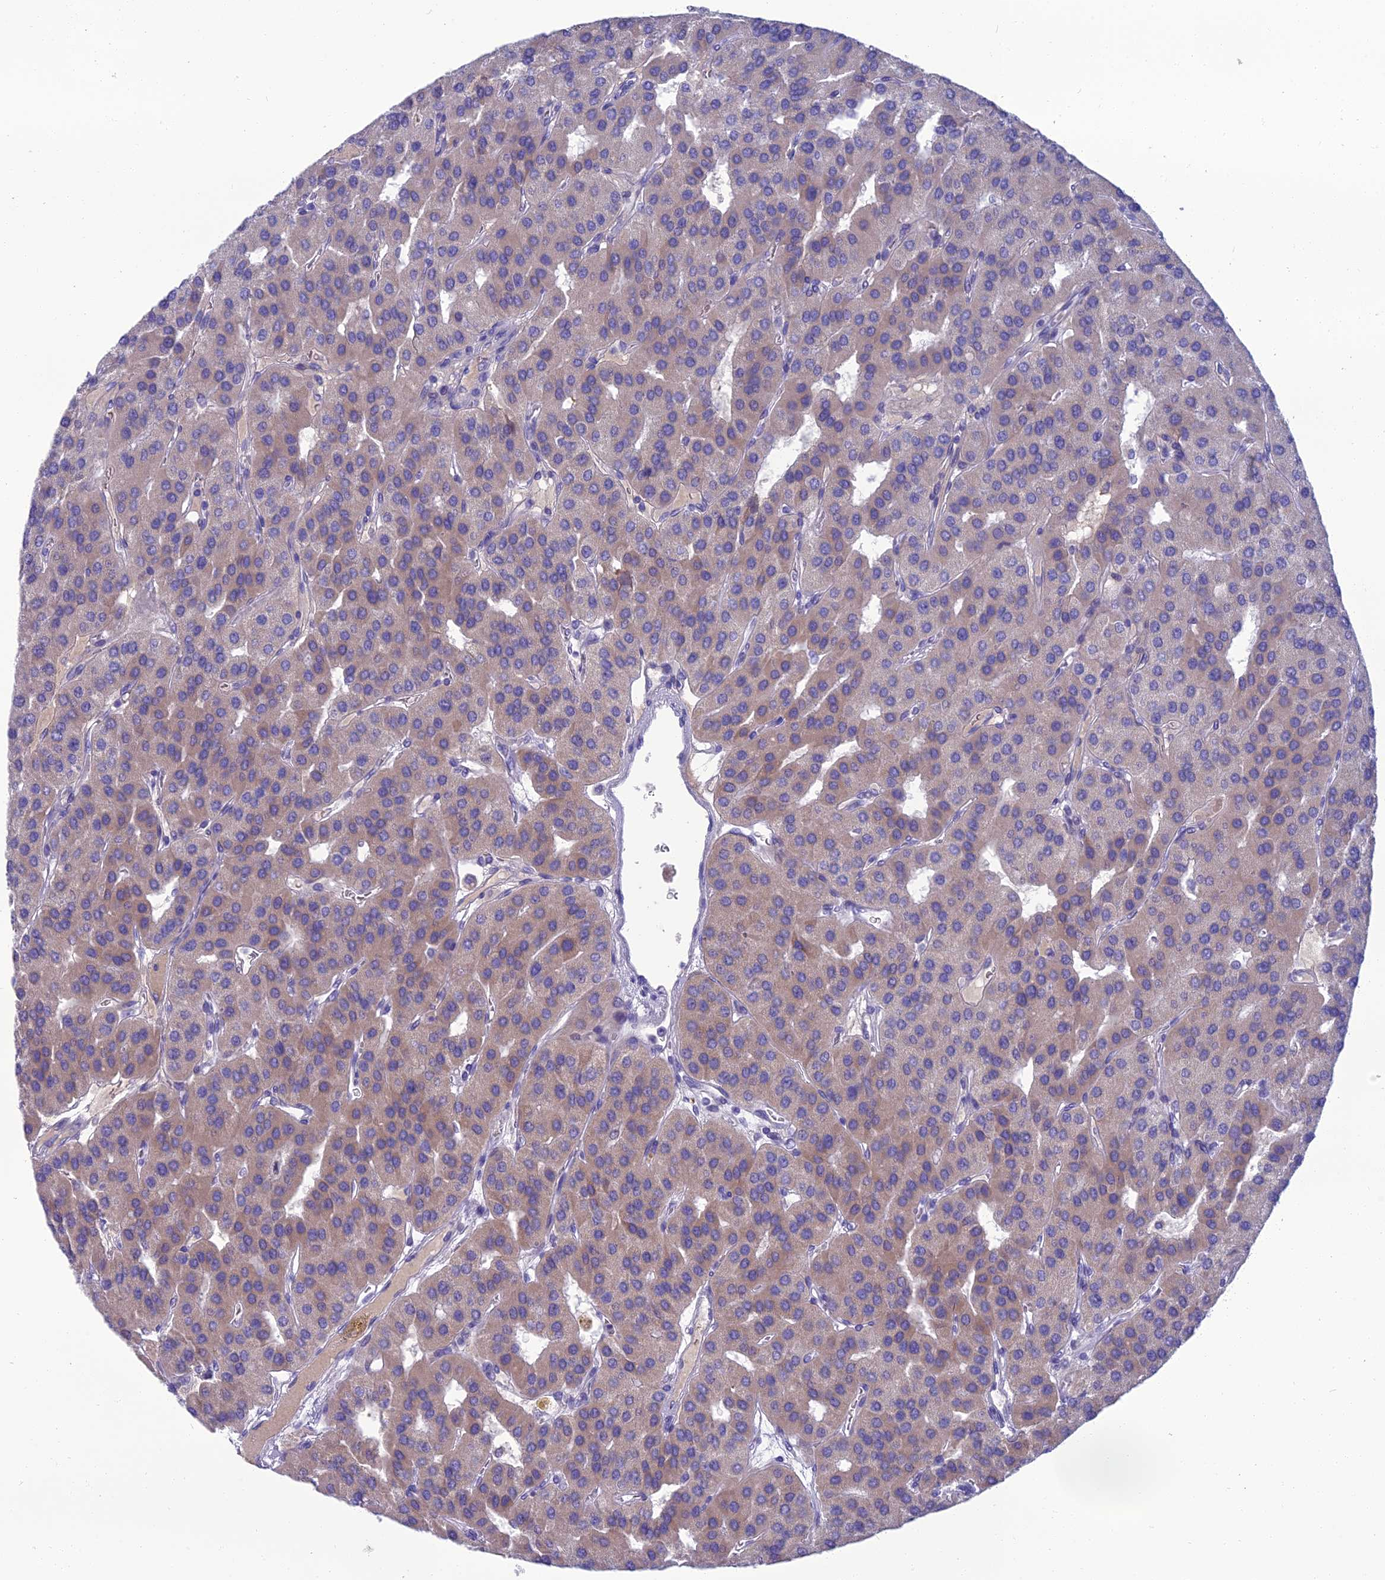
{"staining": {"intensity": "weak", "quantity": "<25%", "location": "cytoplasmic/membranous"}, "tissue": "parathyroid gland", "cell_type": "Glandular cells", "image_type": "normal", "snomed": [{"axis": "morphology", "description": "Normal tissue, NOS"}, {"axis": "morphology", "description": "Adenoma, NOS"}, {"axis": "topography", "description": "Parathyroid gland"}], "caption": "Image shows no protein staining in glandular cells of unremarkable parathyroid gland. The staining was performed using DAB (3,3'-diaminobenzidine) to visualize the protein expression in brown, while the nuclei were stained in blue with hematoxylin (Magnification: 20x).", "gene": "SPTLC3", "patient": {"sex": "female", "age": 86}}